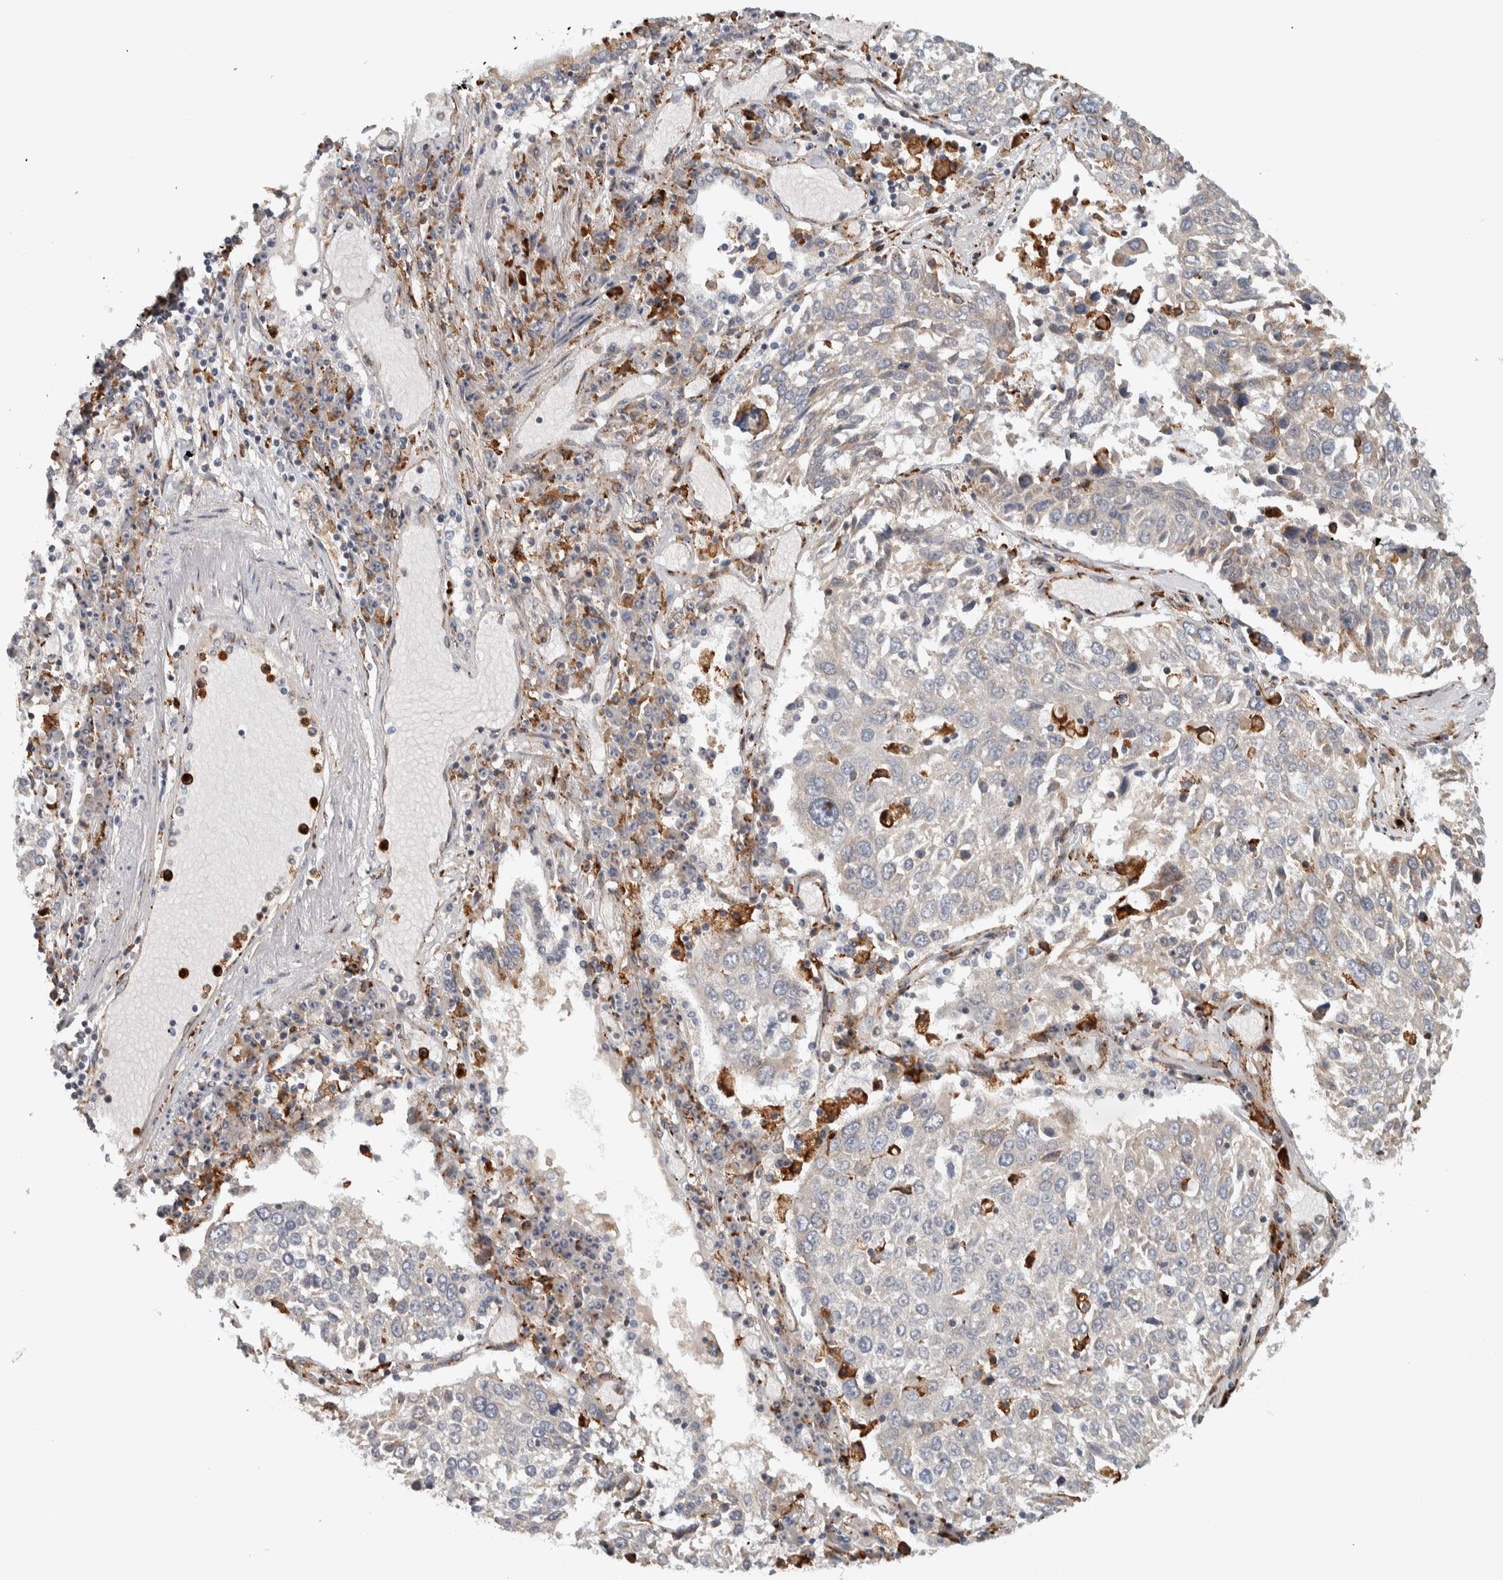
{"staining": {"intensity": "negative", "quantity": "none", "location": "none"}, "tissue": "lung cancer", "cell_type": "Tumor cells", "image_type": "cancer", "snomed": [{"axis": "morphology", "description": "Squamous cell carcinoma, NOS"}, {"axis": "topography", "description": "Lung"}], "caption": "Image shows no significant protein expression in tumor cells of squamous cell carcinoma (lung).", "gene": "ADPRM", "patient": {"sex": "male", "age": 65}}